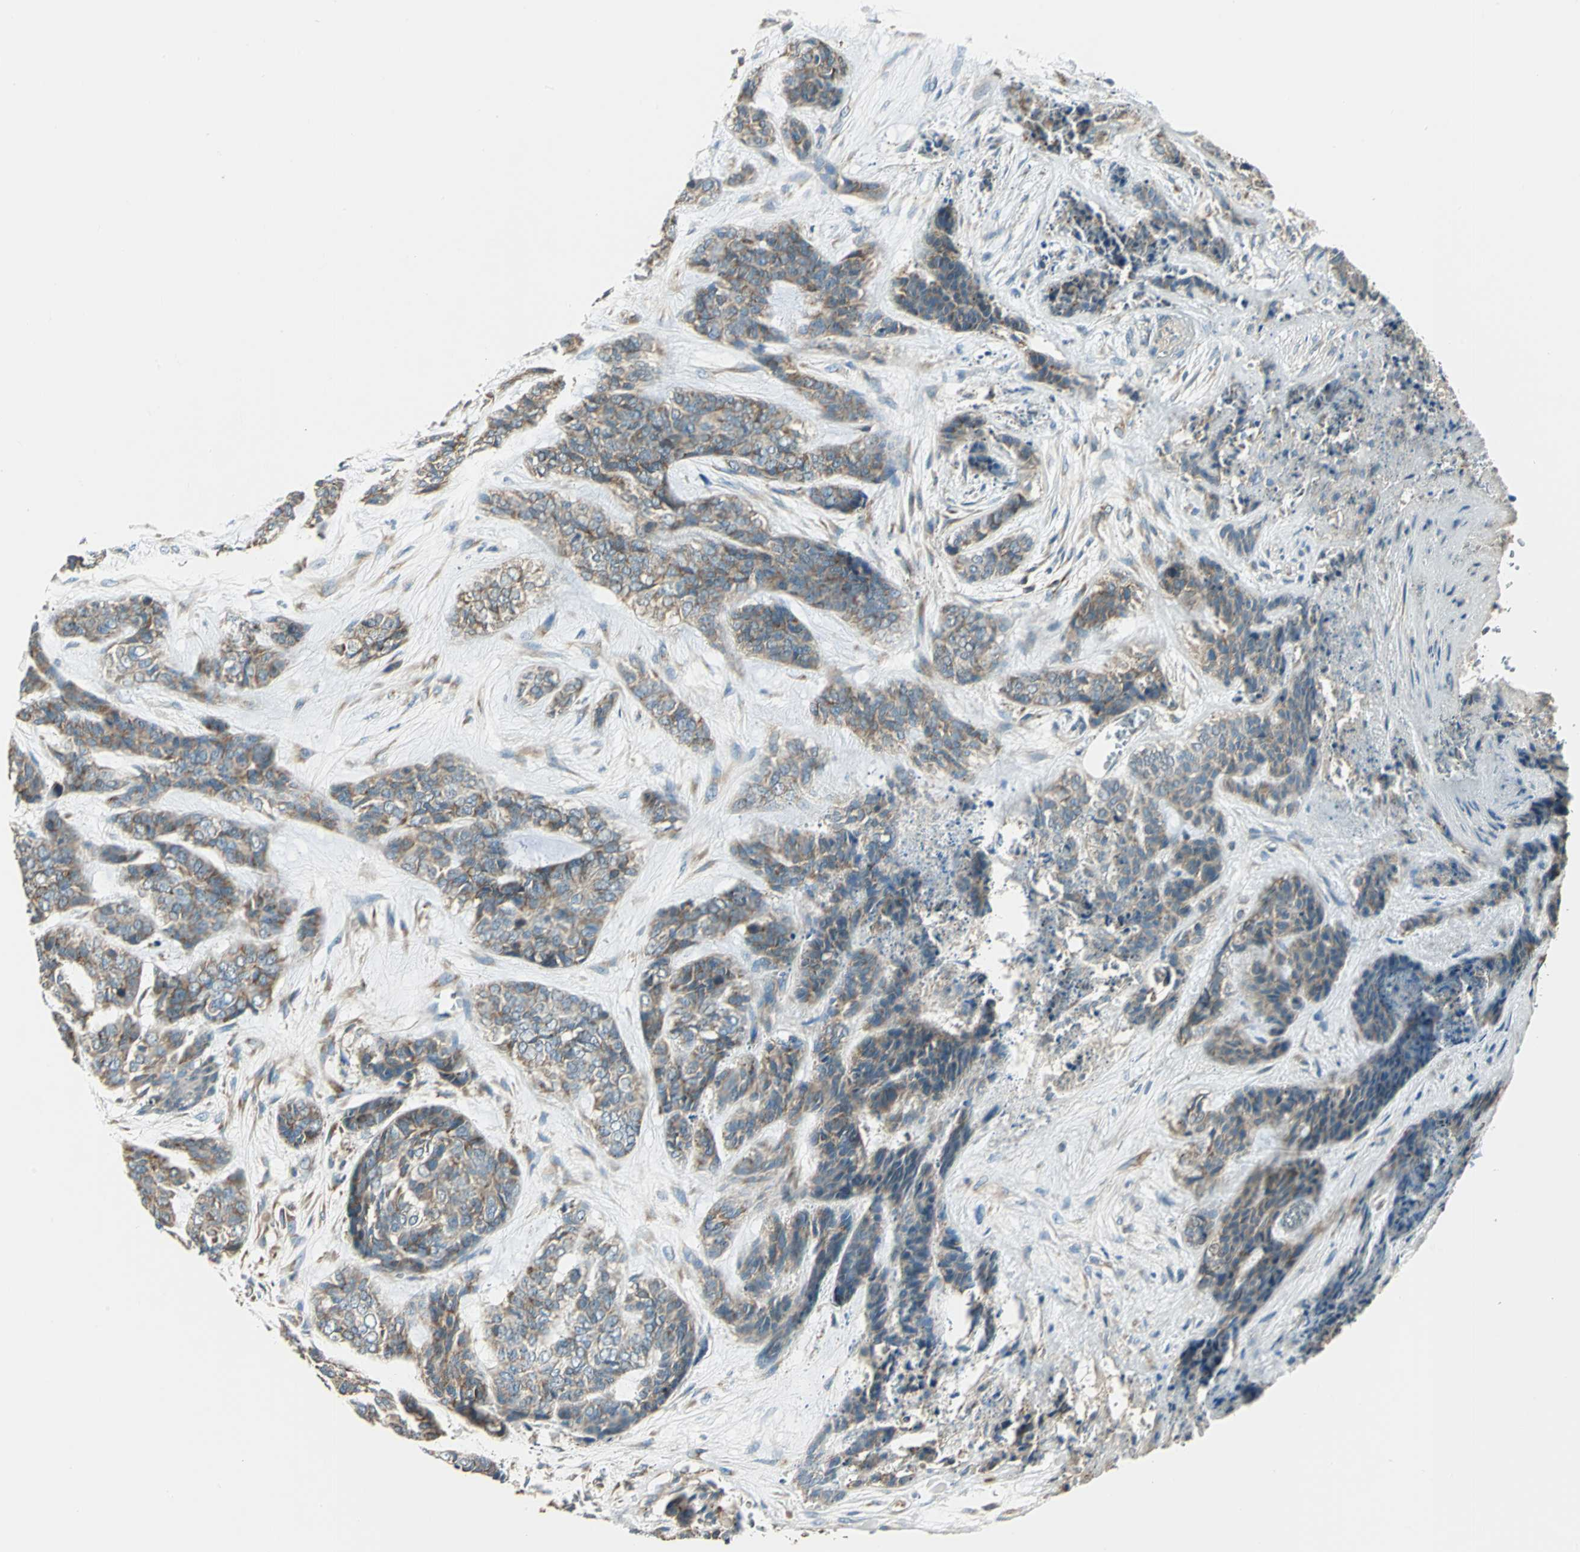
{"staining": {"intensity": "moderate", "quantity": ">75%", "location": "cytoplasmic/membranous"}, "tissue": "skin cancer", "cell_type": "Tumor cells", "image_type": "cancer", "snomed": [{"axis": "morphology", "description": "Basal cell carcinoma"}, {"axis": "topography", "description": "Skin"}], "caption": "High-power microscopy captured an immunohistochemistry photomicrograph of basal cell carcinoma (skin), revealing moderate cytoplasmic/membranous staining in about >75% of tumor cells.", "gene": "PDIA4", "patient": {"sex": "female", "age": 64}}